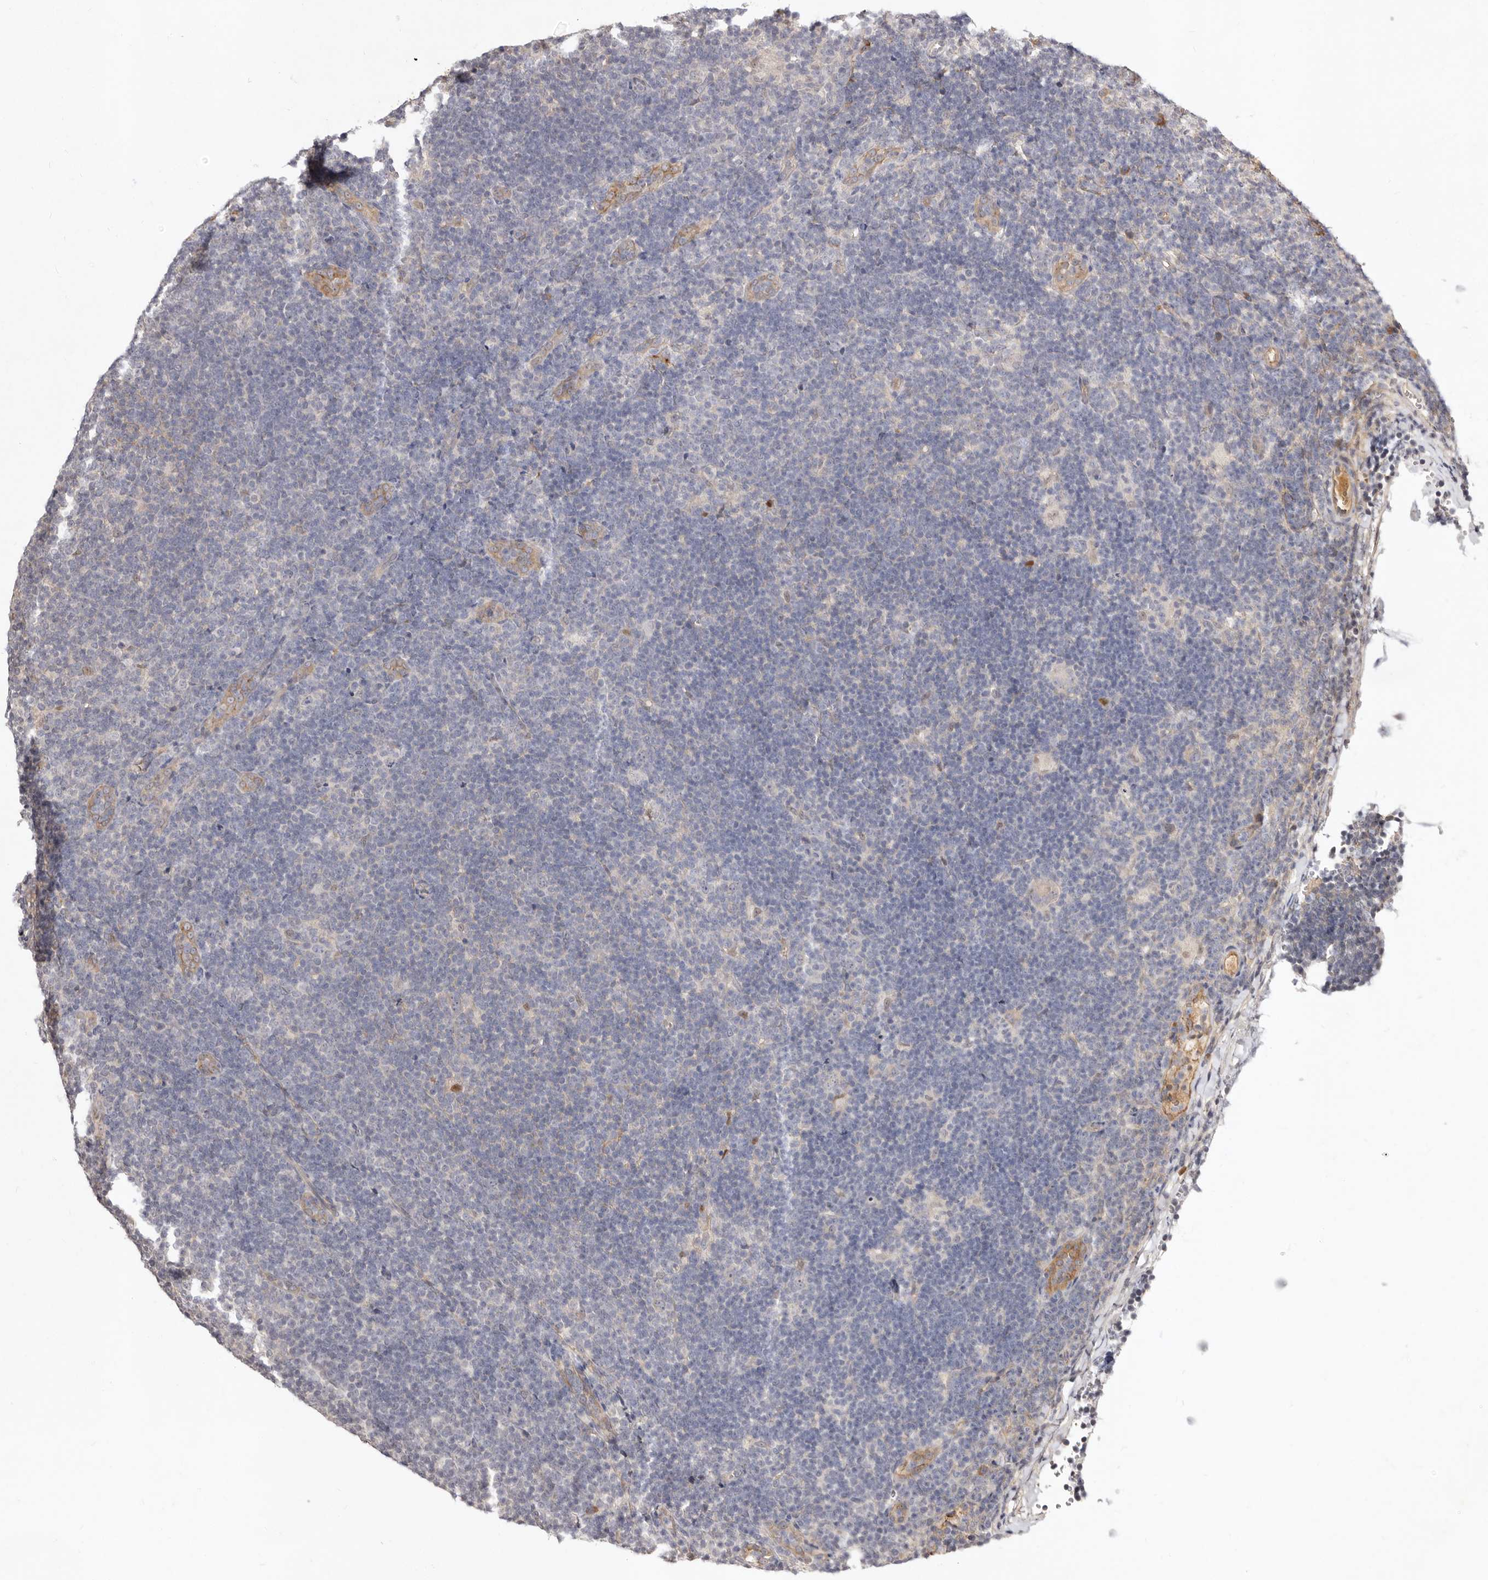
{"staining": {"intensity": "negative", "quantity": "none", "location": "none"}, "tissue": "lymphoma", "cell_type": "Tumor cells", "image_type": "cancer", "snomed": [{"axis": "morphology", "description": "Hodgkin's disease, NOS"}, {"axis": "topography", "description": "Lymph node"}], "caption": "Immunohistochemical staining of Hodgkin's disease exhibits no significant expression in tumor cells.", "gene": "LCORL", "patient": {"sex": "female", "age": 57}}